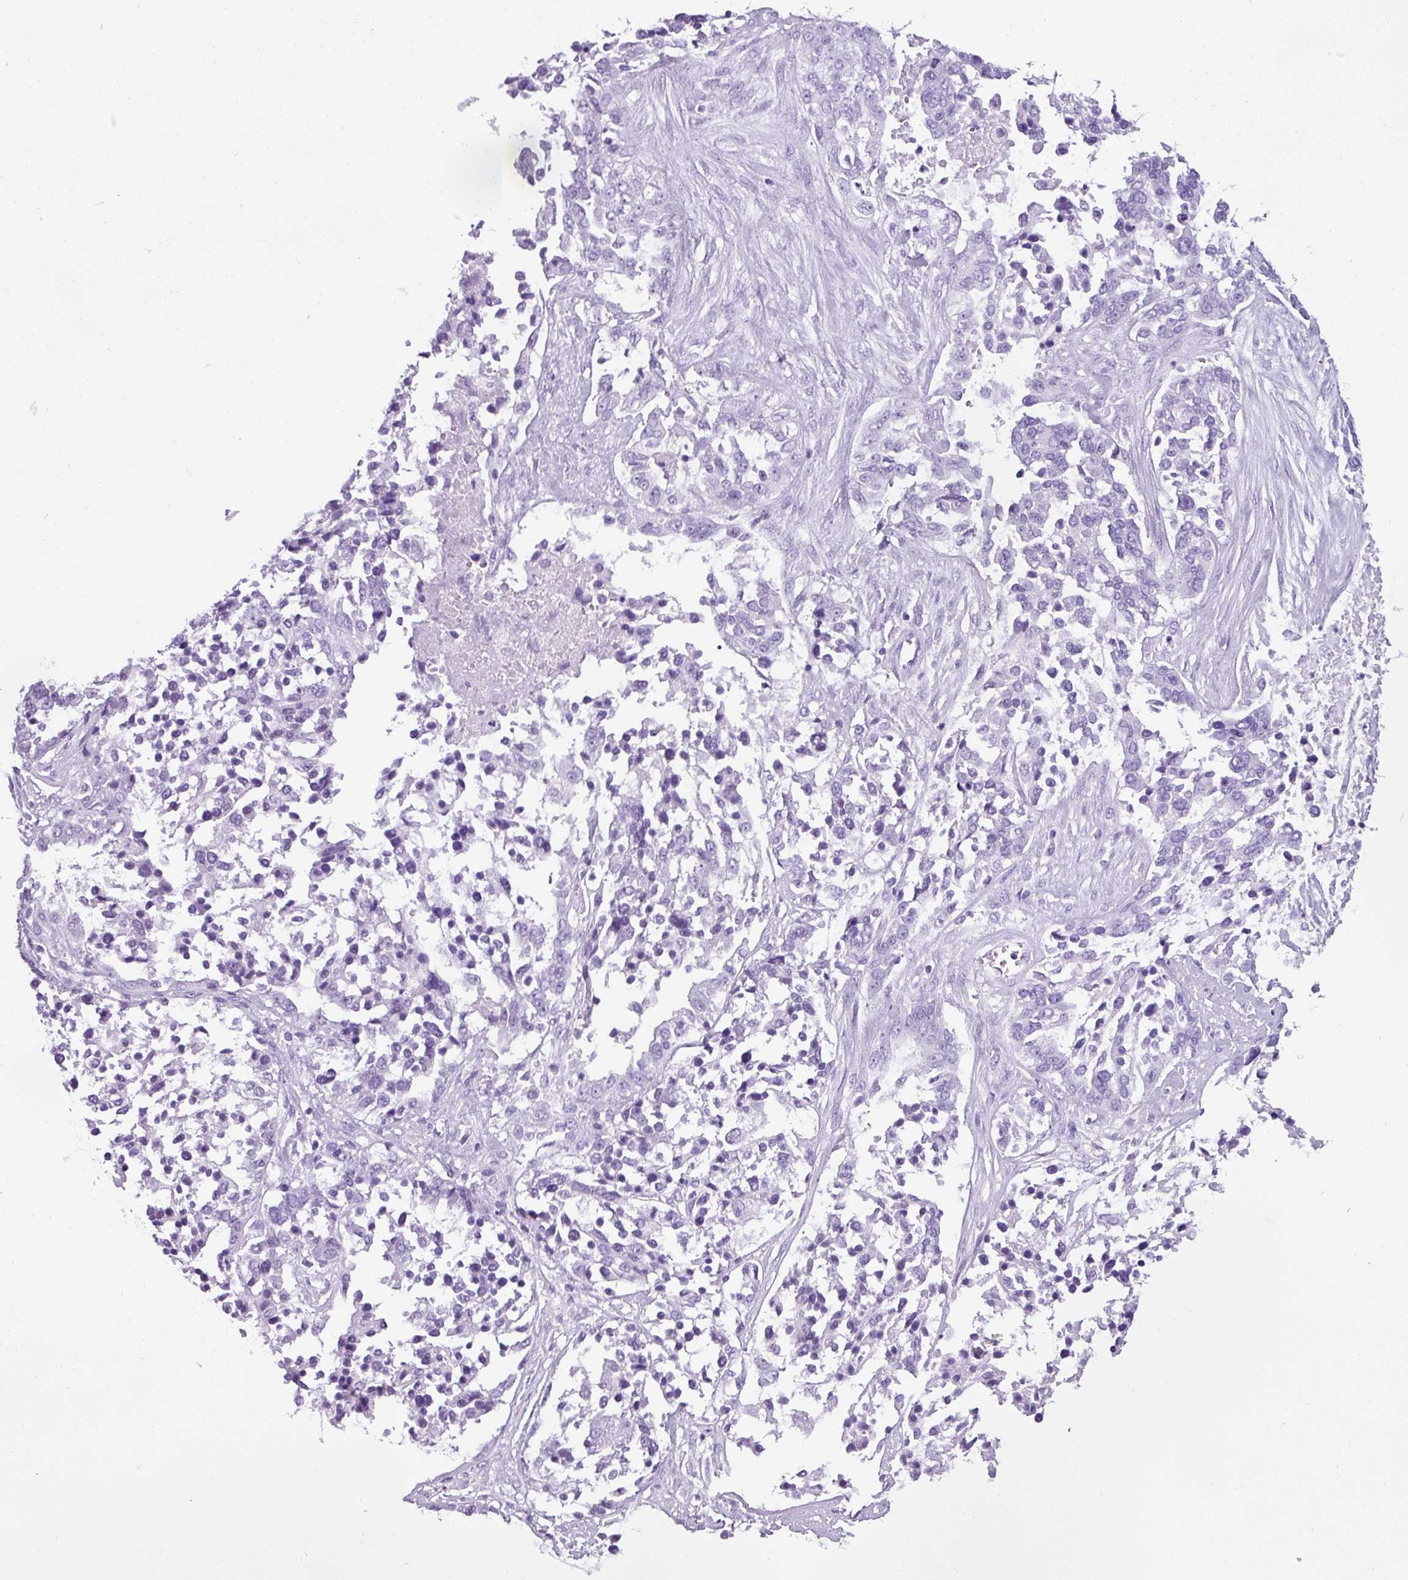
{"staining": {"intensity": "negative", "quantity": "none", "location": "none"}, "tissue": "ovarian cancer", "cell_type": "Tumor cells", "image_type": "cancer", "snomed": [{"axis": "morphology", "description": "Cystadenocarcinoma, serous, NOS"}, {"axis": "topography", "description": "Ovary"}], "caption": "Micrograph shows no significant protein positivity in tumor cells of serous cystadenocarcinoma (ovarian).", "gene": "TNP1", "patient": {"sex": "female", "age": 44}}